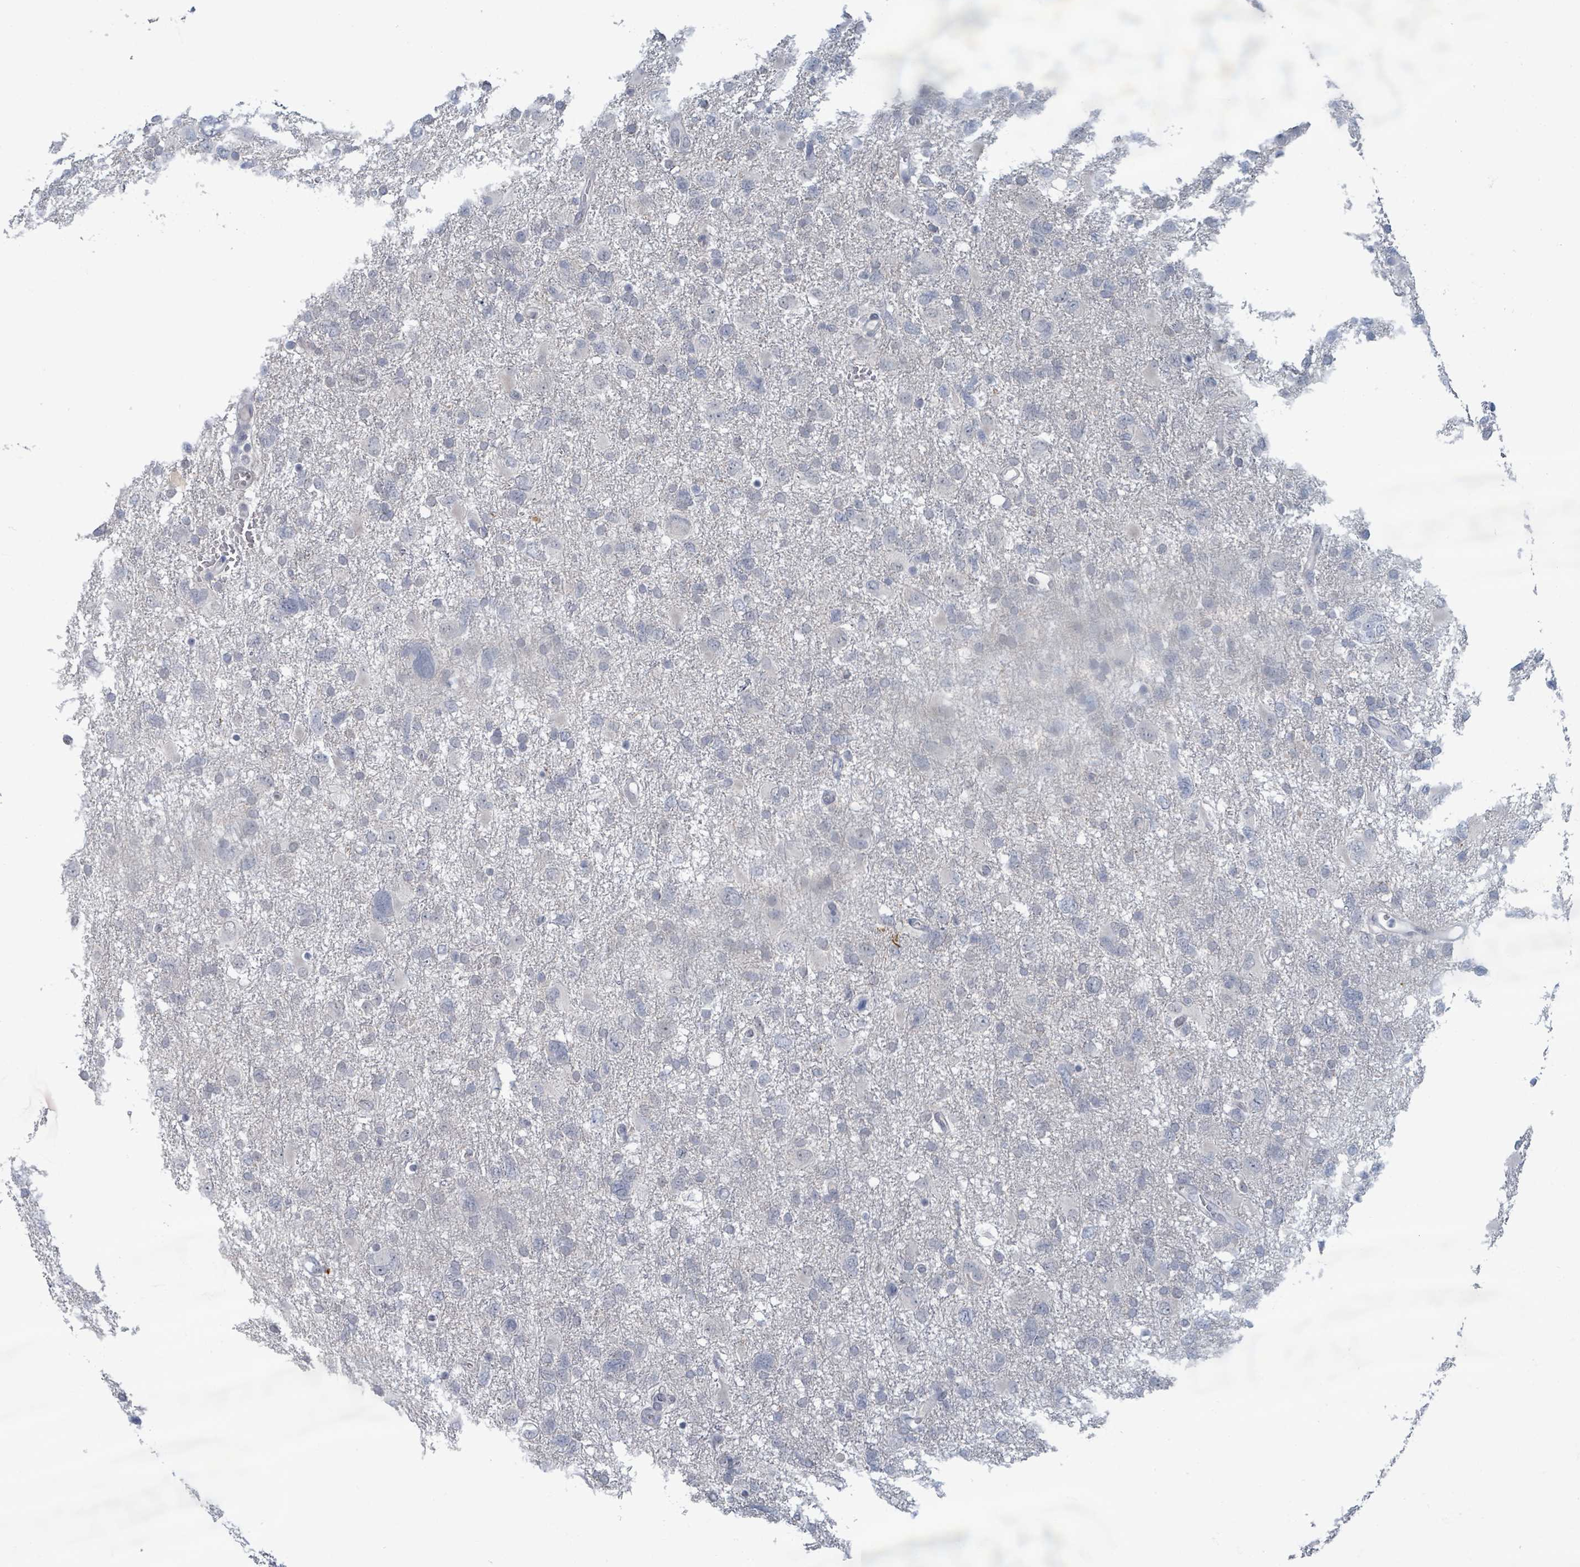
{"staining": {"intensity": "negative", "quantity": "none", "location": "none"}, "tissue": "glioma", "cell_type": "Tumor cells", "image_type": "cancer", "snomed": [{"axis": "morphology", "description": "Glioma, malignant, High grade"}, {"axis": "topography", "description": "Brain"}], "caption": "Tumor cells show no significant positivity in malignant glioma (high-grade).", "gene": "WNT11", "patient": {"sex": "male", "age": 61}}